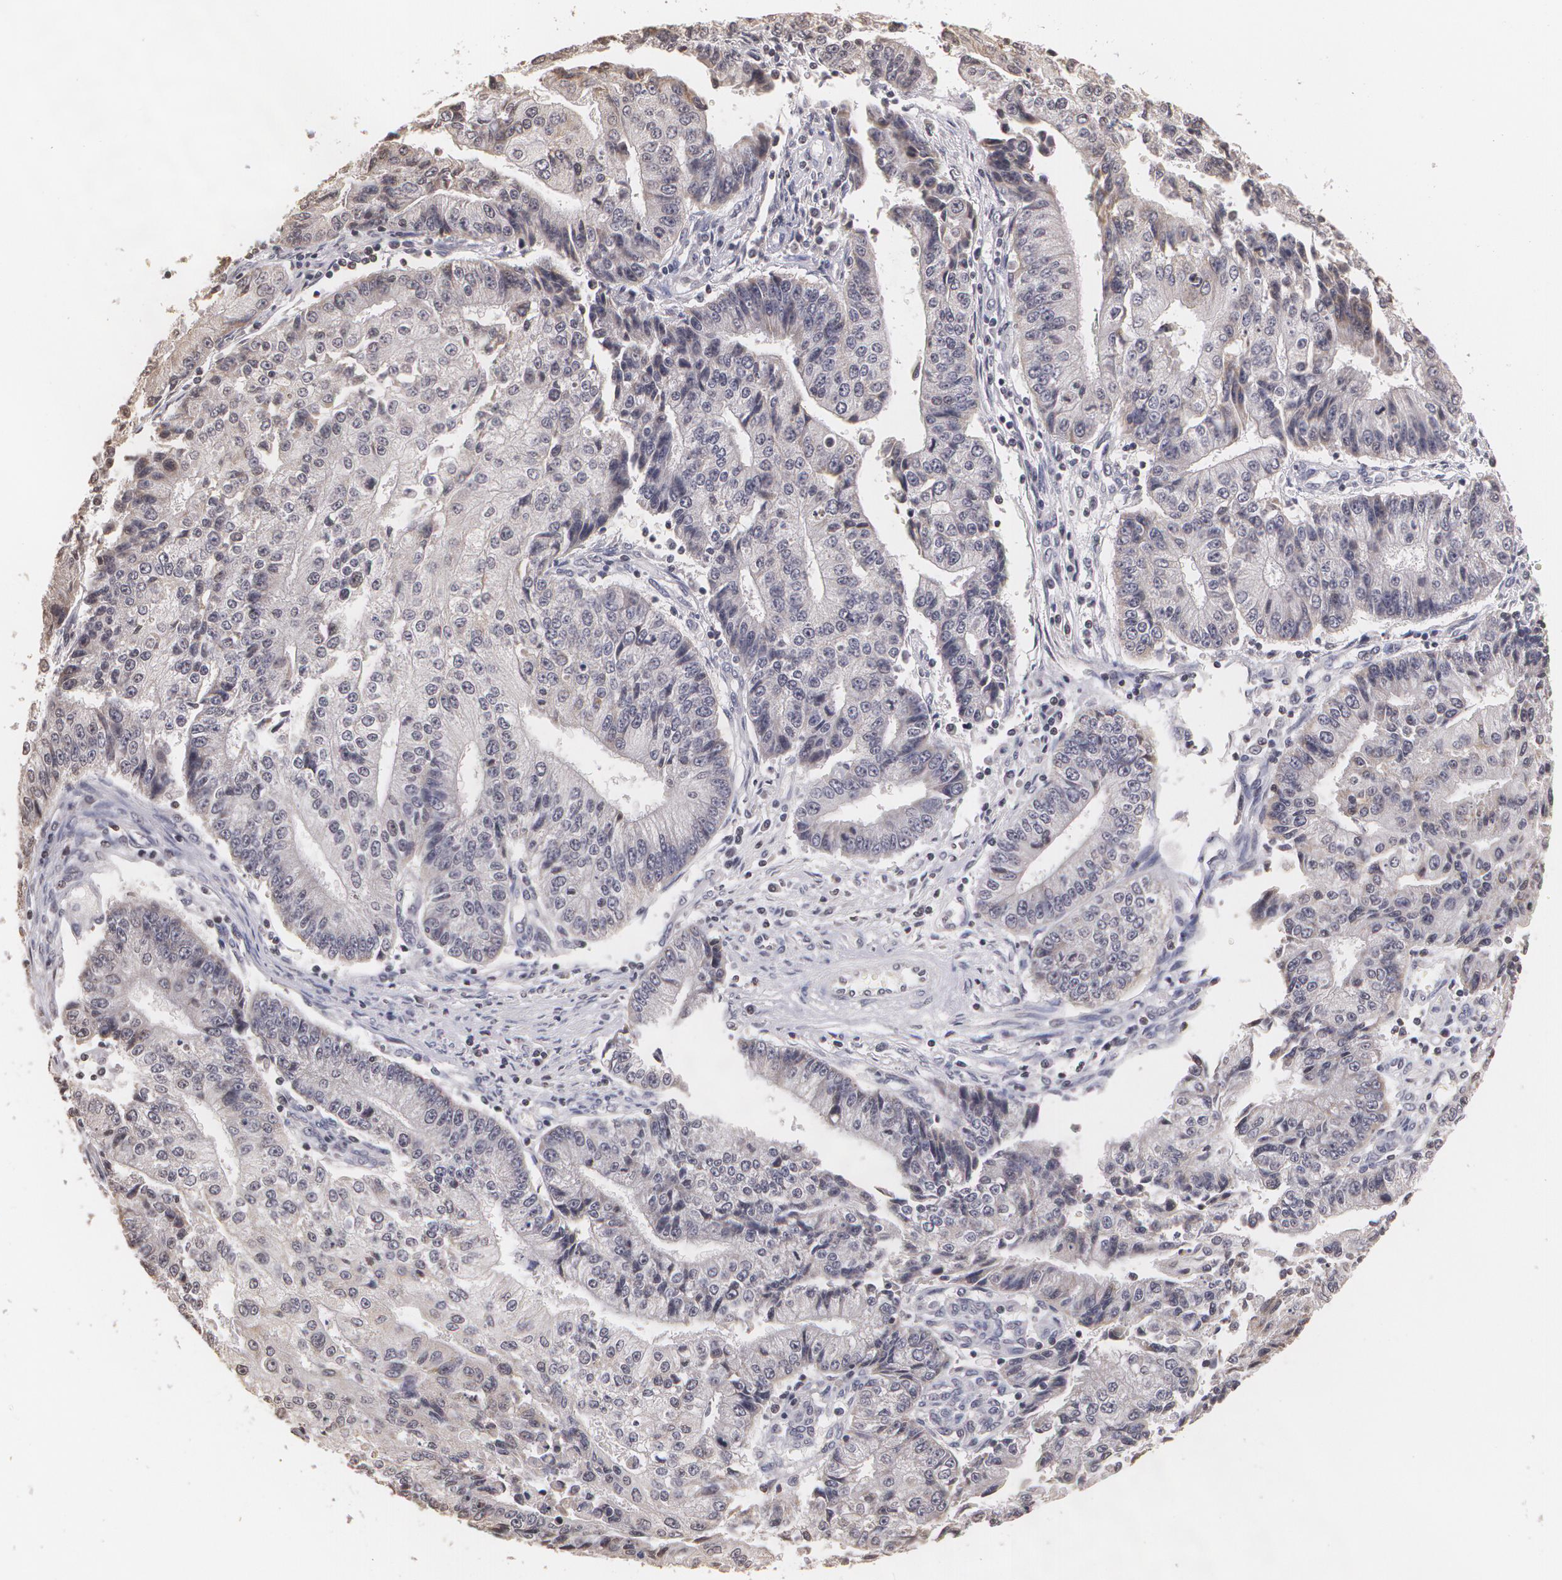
{"staining": {"intensity": "weak", "quantity": "<25%", "location": "cytoplasmic/membranous"}, "tissue": "endometrial cancer", "cell_type": "Tumor cells", "image_type": "cancer", "snomed": [{"axis": "morphology", "description": "Adenocarcinoma, NOS"}, {"axis": "topography", "description": "Endometrium"}], "caption": "This is an immunohistochemistry image of endometrial adenocarcinoma. There is no staining in tumor cells.", "gene": "THRB", "patient": {"sex": "female", "age": 75}}